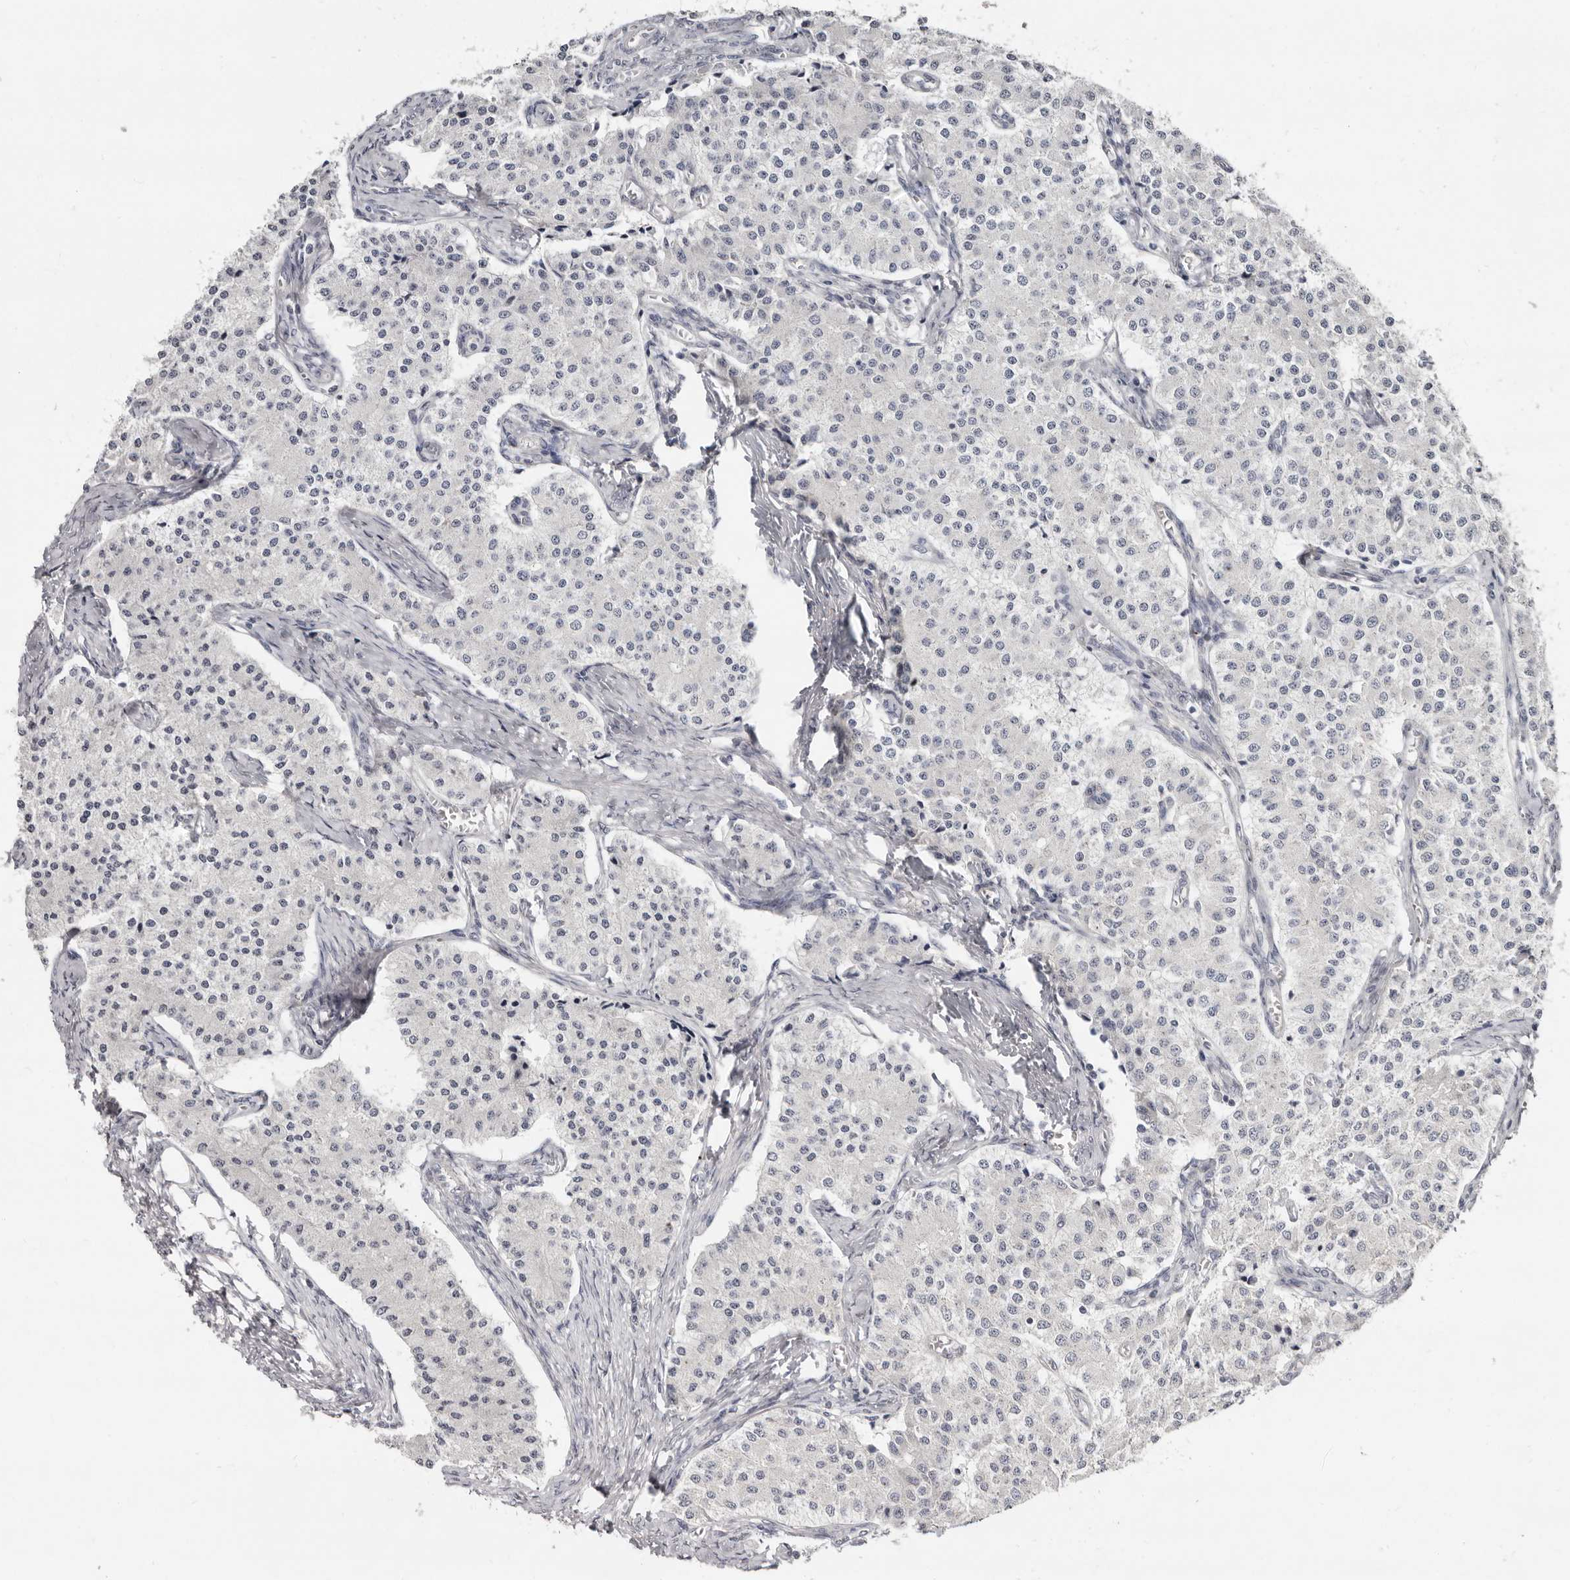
{"staining": {"intensity": "negative", "quantity": "none", "location": "none"}, "tissue": "carcinoid", "cell_type": "Tumor cells", "image_type": "cancer", "snomed": [{"axis": "morphology", "description": "Carcinoid, malignant, NOS"}, {"axis": "topography", "description": "Colon"}], "caption": "Photomicrograph shows no protein positivity in tumor cells of carcinoid (malignant) tissue.", "gene": "LINGO2", "patient": {"sex": "female", "age": 52}}